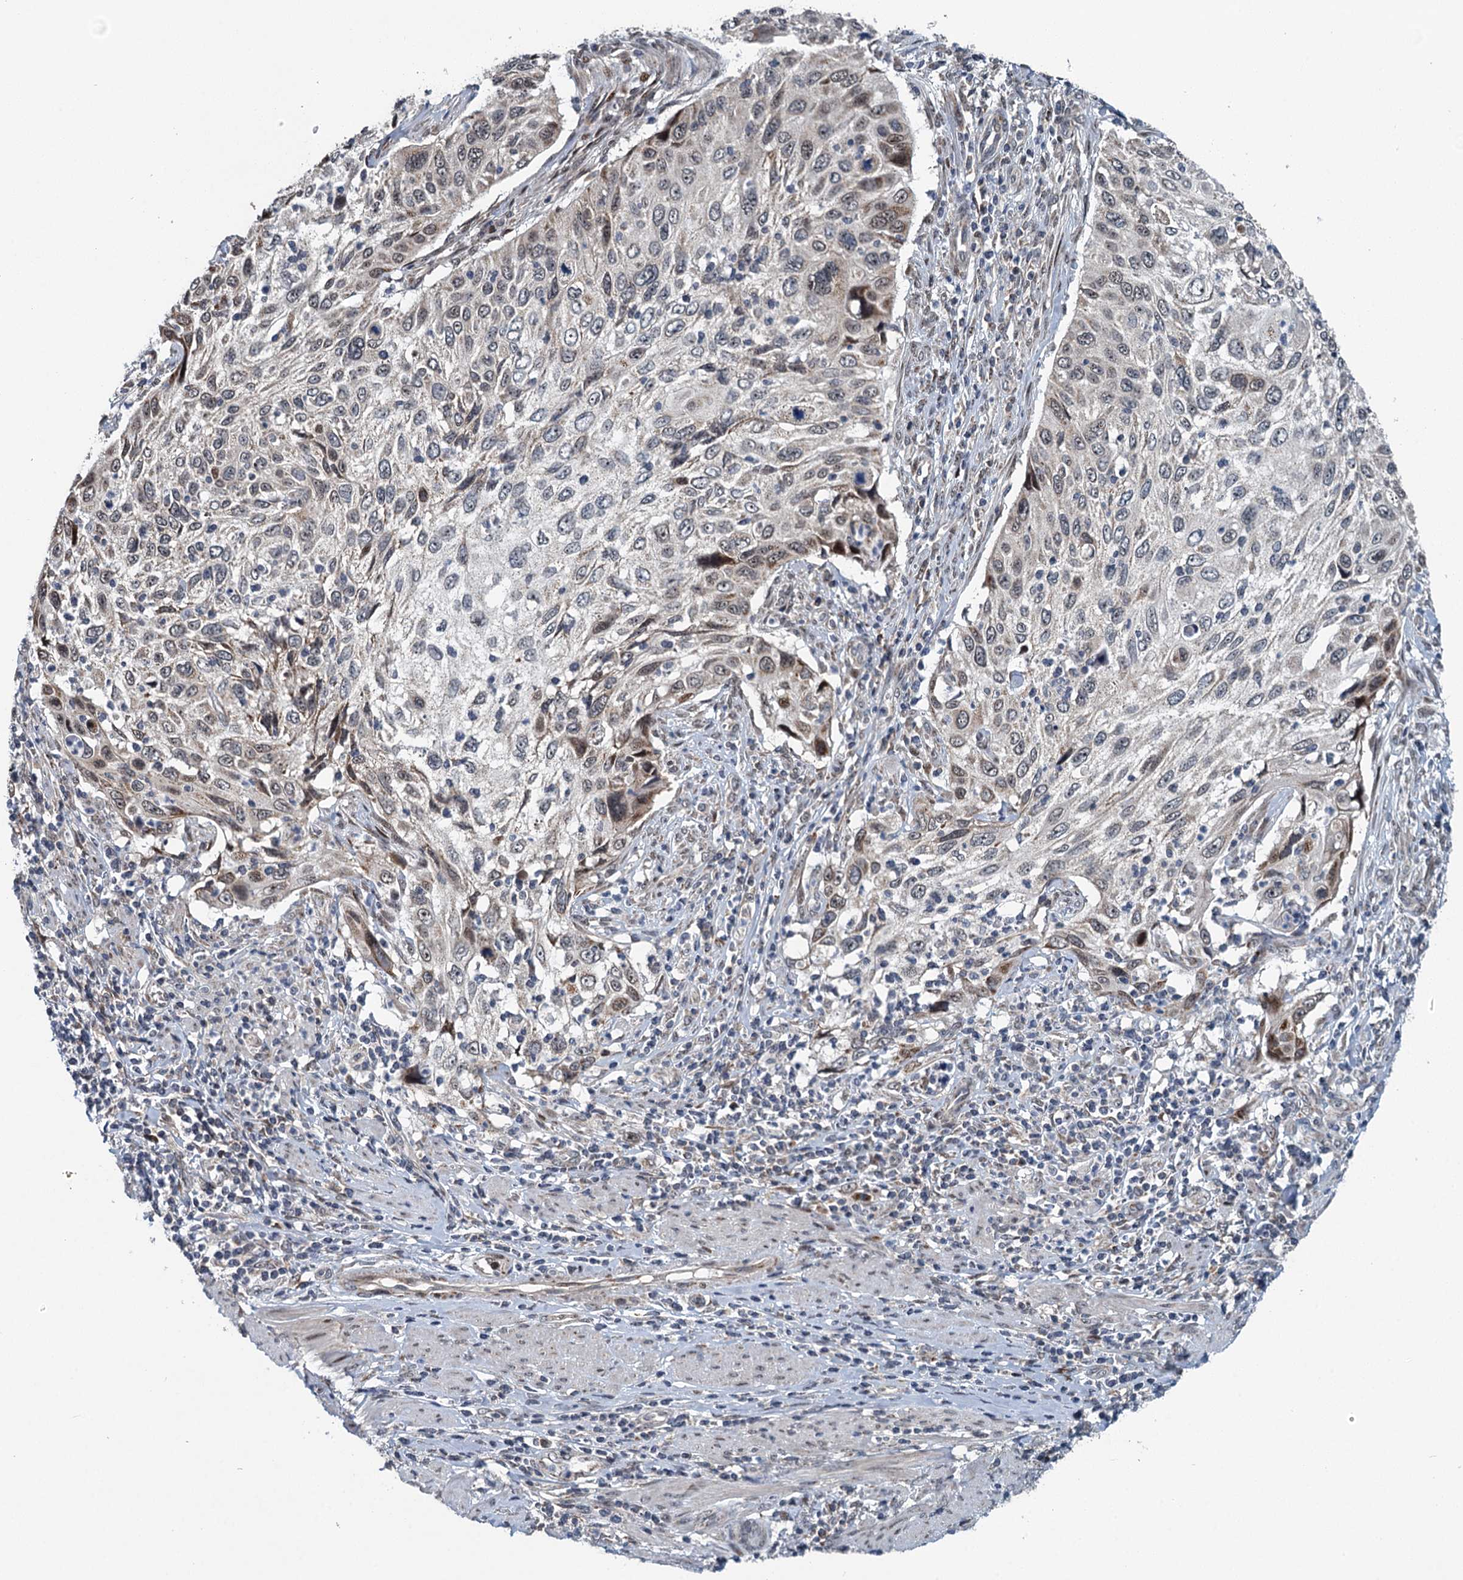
{"staining": {"intensity": "moderate", "quantity": "<25%", "location": "cytoplasmic/membranous"}, "tissue": "cervical cancer", "cell_type": "Tumor cells", "image_type": "cancer", "snomed": [{"axis": "morphology", "description": "Squamous cell carcinoma, NOS"}, {"axis": "topography", "description": "Cervix"}], "caption": "The photomicrograph shows immunohistochemical staining of squamous cell carcinoma (cervical). There is moderate cytoplasmic/membranous expression is appreciated in approximately <25% of tumor cells.", "gene": "RITA1", "patient": {"sex": "female", "age": 70}}